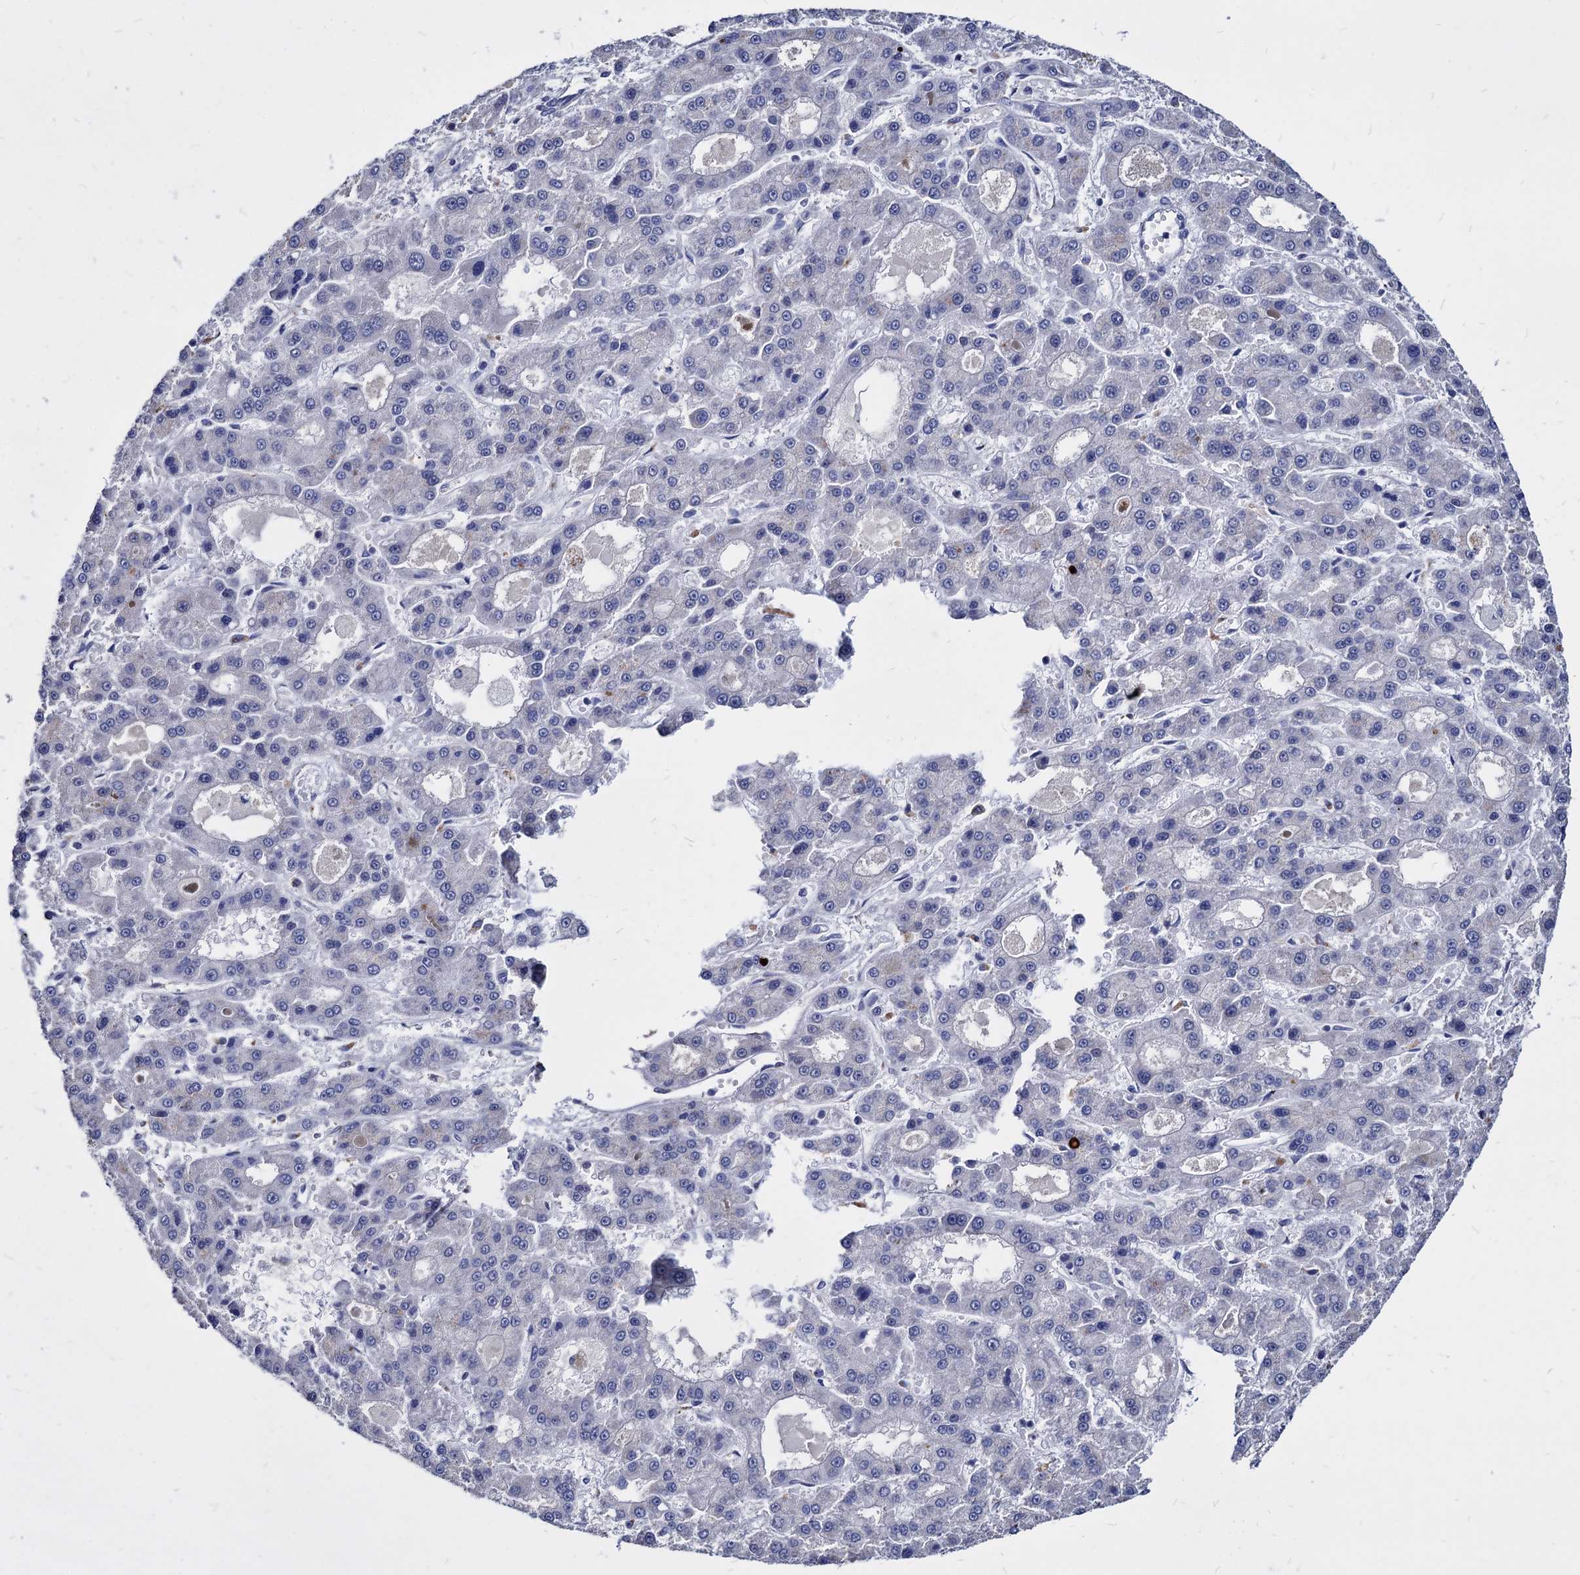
{"staining": {"intensity": "negative", "quantity": "none", "location": "none"}, "tissue": "liver cancer", "cell_type": "Tumor cells", "image_type": "cancer", "snomed": [{"axis": "morphology", "description": "Carcinoma, Hepatocellular, NOS"}, {"axis": "topography", "description": "Liver"}], "caption": "DAB immunohistochemical staining of human liver cancer reveals no significant expression in tumor cells.", "gene": "ESD", "patient": {"sex": "male", "age": 70}}